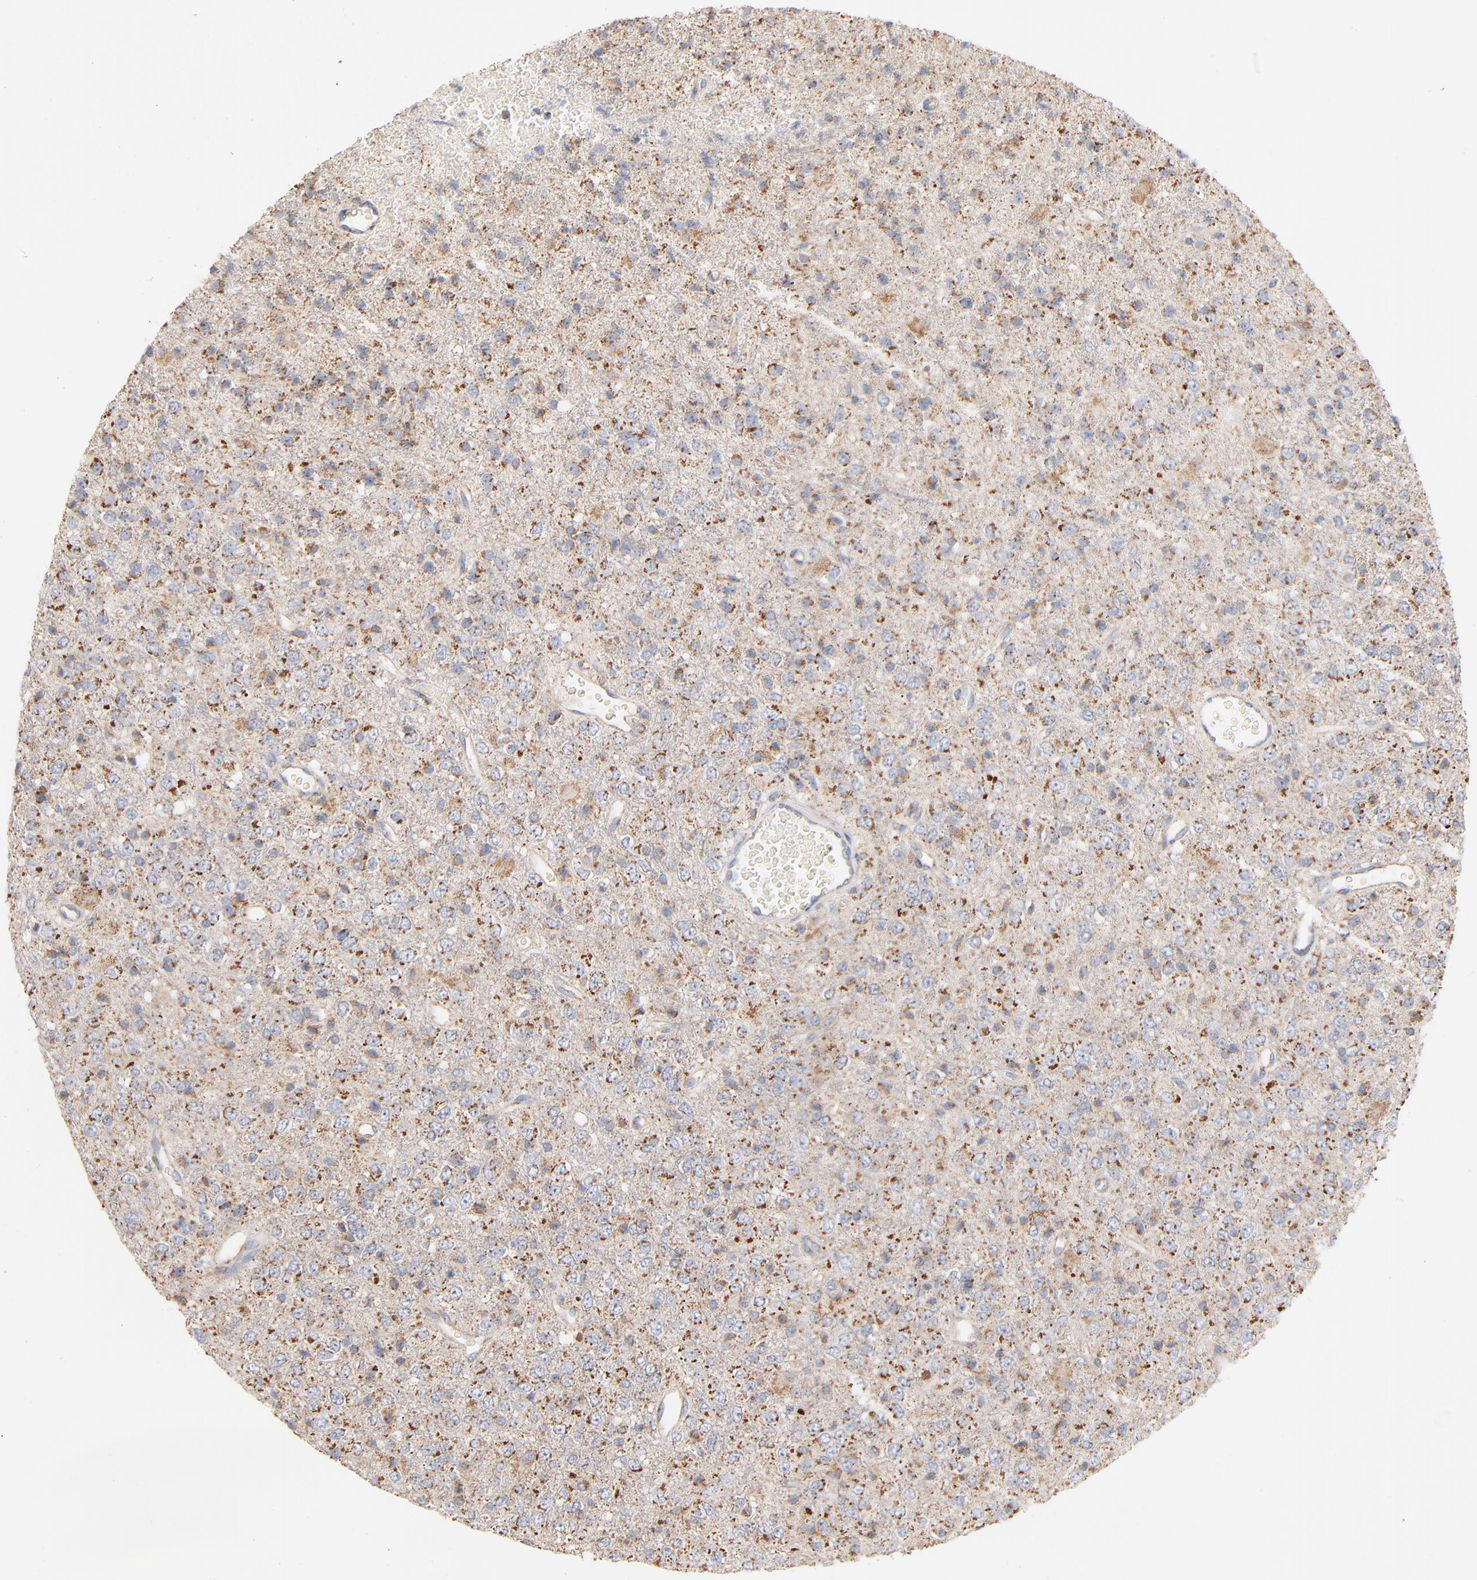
{"staining": {"intensity": "moderate", "quantity": ">75%", "location": "cytoplasmic/membranous"}, "tissue": "glioma", "cell_type": "Tumor cells", "image_type": "cancer", "snomed": [{"axis": "morphology", "description": "Glioma, malignant, High grade"}, {"axis": "topography", "description": "pancreas cauda"}], "caption": "IHC photomicrograph of neoplastic tissue: human malignant glioma (high-grade) stained using IHC displays medium levels of moderate protein expression localized specifically in the cytoplasmic/membranous of tumor cells, appearing as a cytoplasmic/membranous brown color.", "gene": "UQCRC1", "patient": {"sex": "male", "age": 60}}